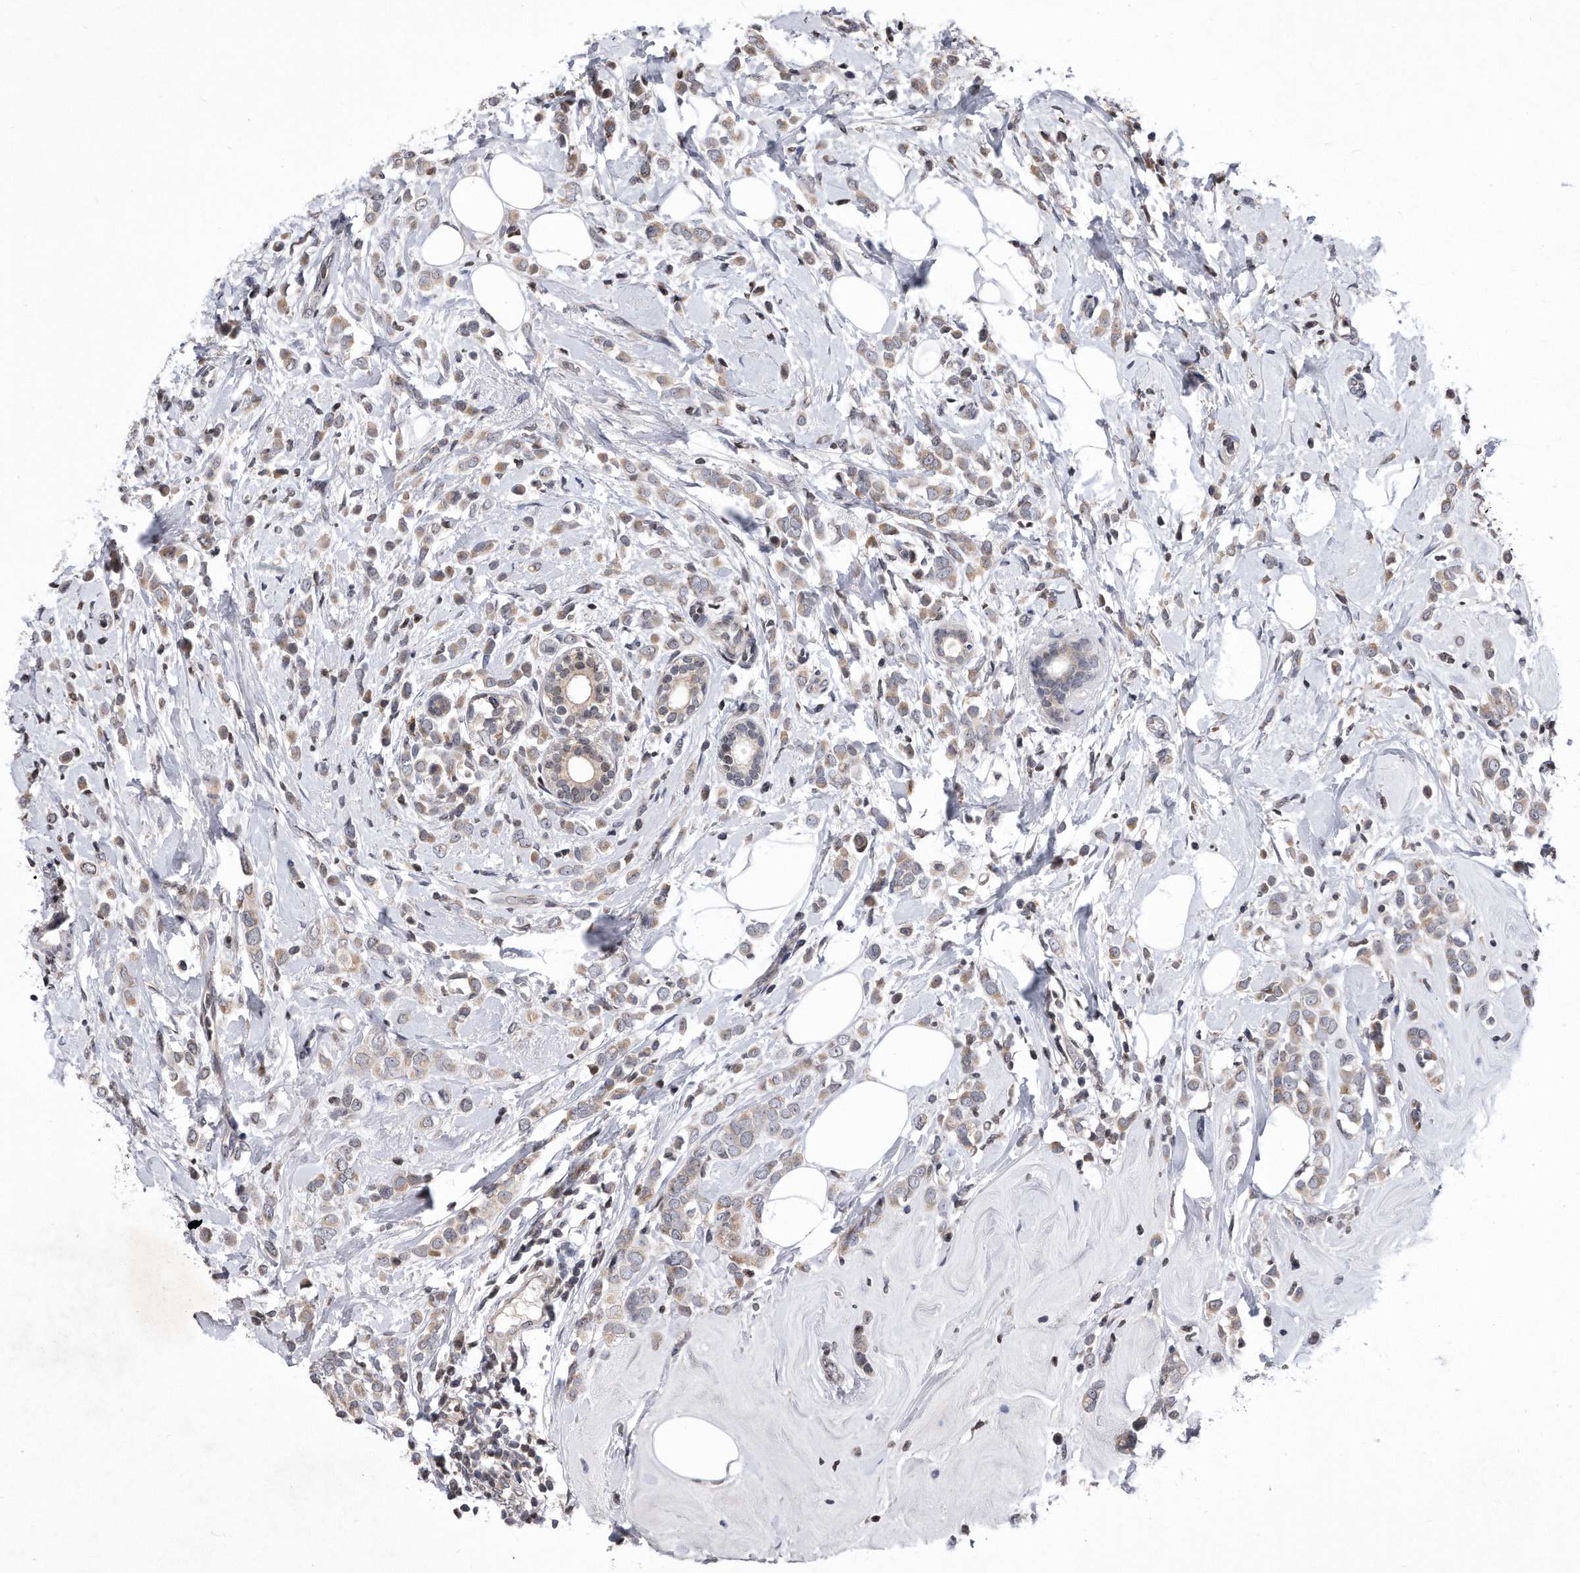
{"staining": {"intensity": "weak", "quantity": "25%-75%", "location": "cytoplasmic/membranous"}, "tissue": "breast cancer", "cell_type": "Tumor cells", "image_type": "cancer", "snomed": [{"axis": "morphology", "description": "Lobular carcinoma"}, {"axis": "topography", "description": "Breast"}], "caption": "Protein expression analysis of human breast lobular carcinoma reveals weak cytoplasmic/membranous staining in approximately 25%-75% of tumor cells.", "gene": "DAB1", "patient": {"sex": "female", "age": 47}}